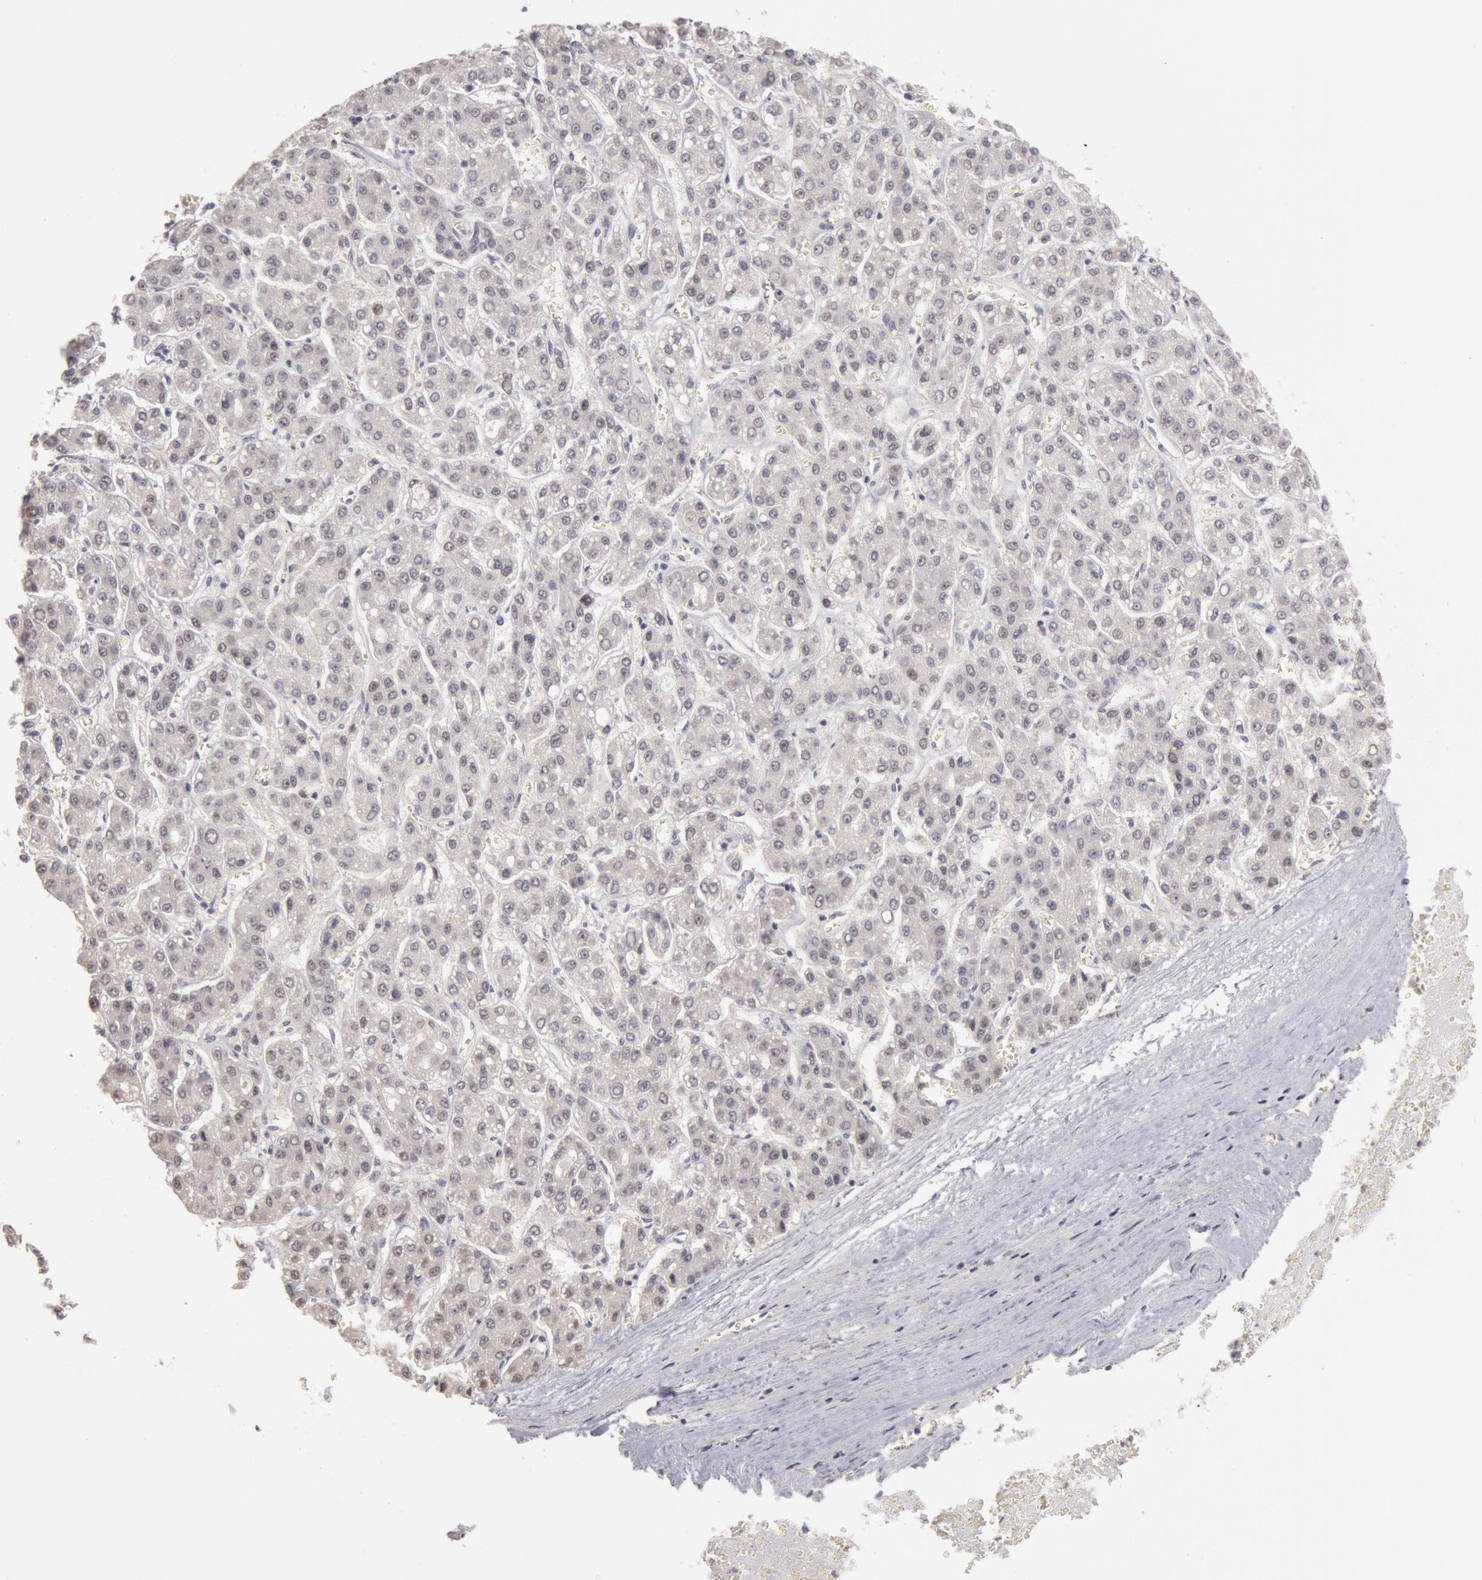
{"staining": {"intensity": "negative", "quantity": "none", "location": "none"}, "tissue": "liver cancer", "cell_type": "Tumor cells", "image_type": "cancer", "snomed": [{"axis": "morphology", "description": "Carcinoma, Hepatocellular, NOS"}, {"axis": "topography", "description": "Liver"}], "caption": "The histopathology image shows no significant positivity in tumor cells of liver hepatocellular carcinoma.", "gene": "RIMBP3C", "patient": {"sex": "male", "age": 69}}